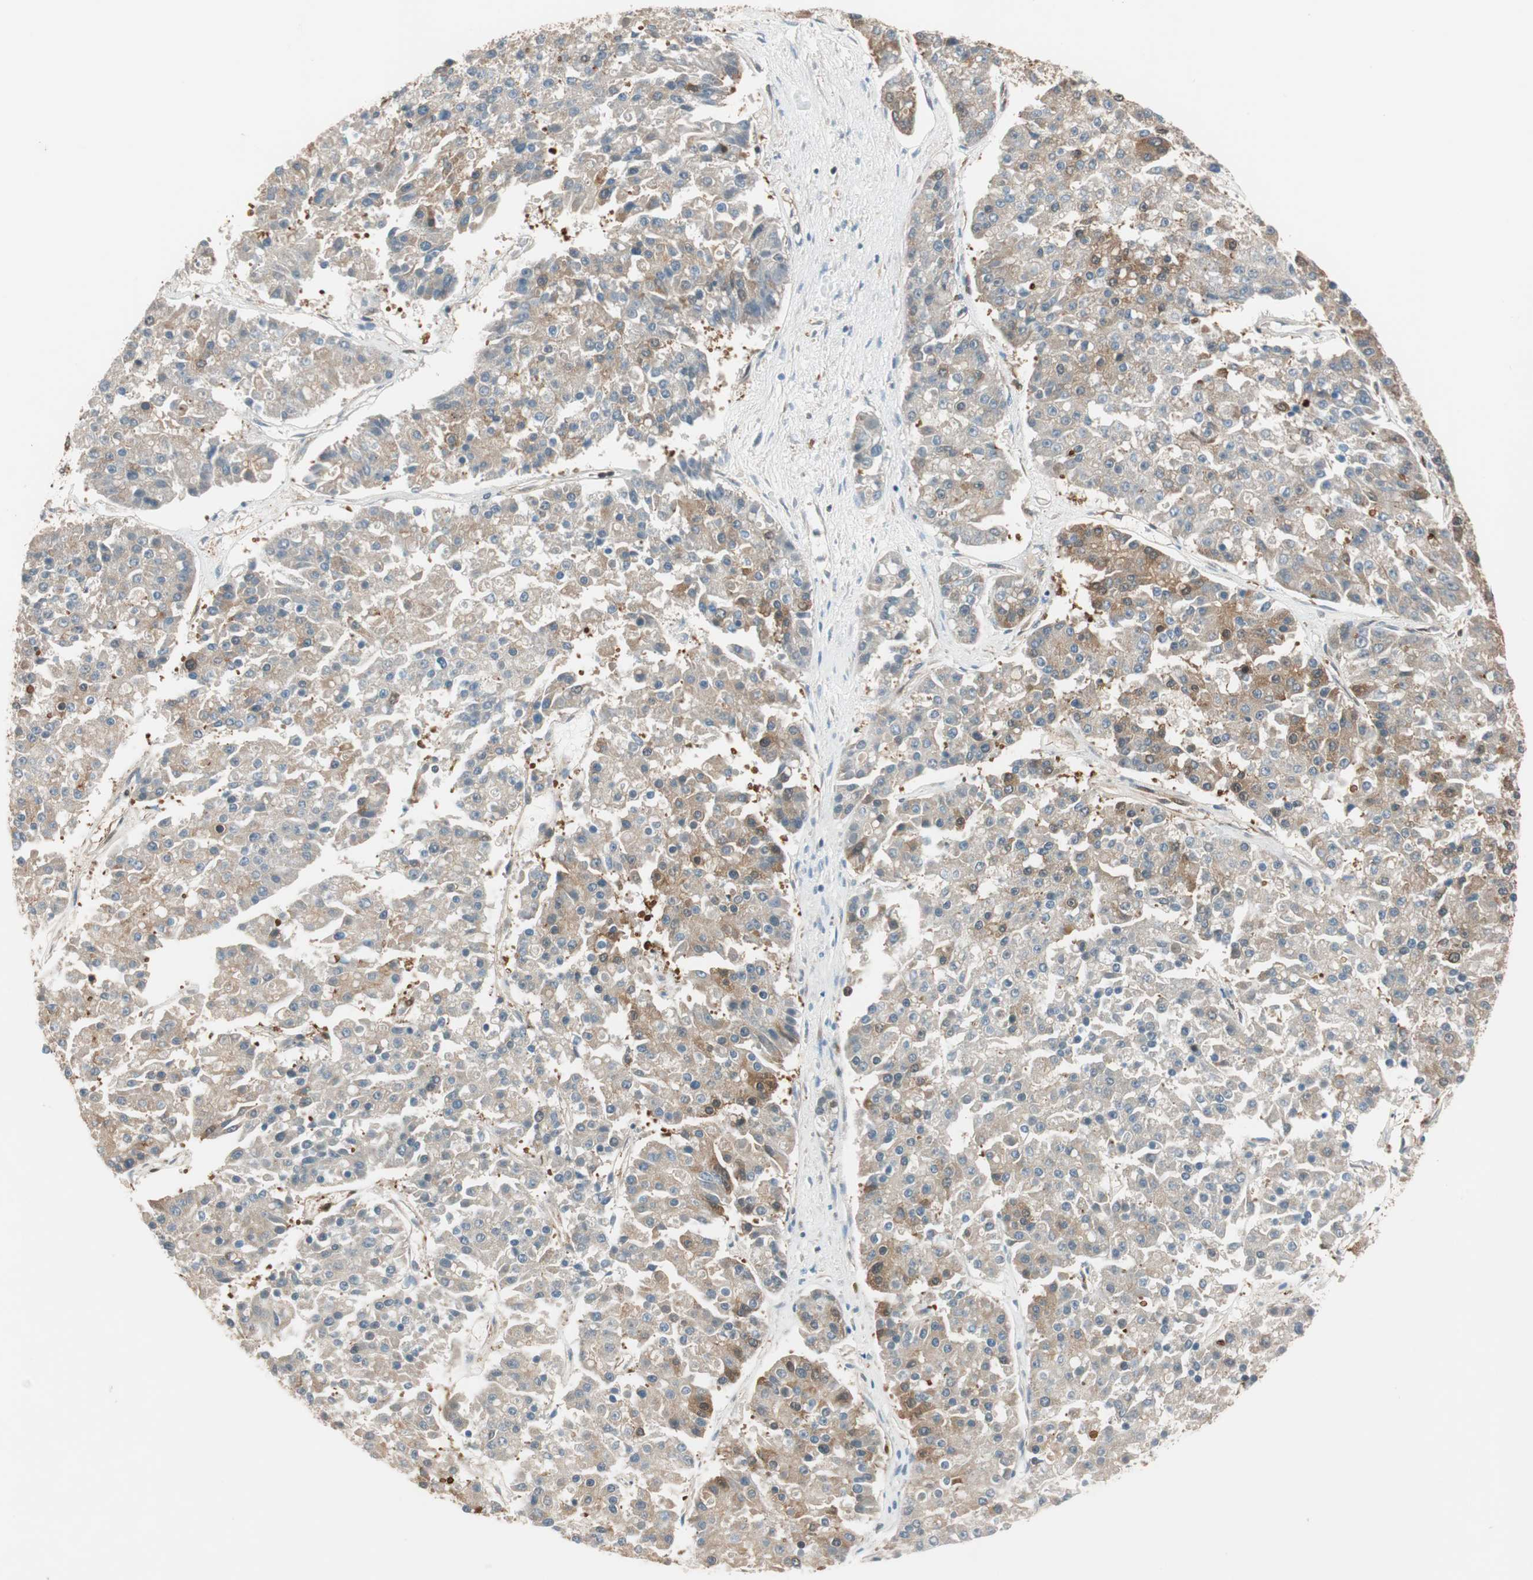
{"staining": {"intensity": "moderate", "quantity": ">75%", "location": "cytoplasmic/membranous"}, "tissue": "pancreatic cancer", "cell_type": "Tumor cells", "image_type": "cancer", "snomed": [{"axis": "morphology", "description": "Adenocarcinoma, NOS"}, {"axis": "topography", "description": "Pancreas"}], "caption": "Protein expression analysis of adenocarcinoma (pancreatic) reveals moderate cytoplasmic/membranous positivity in approximately >75% of tumor cells.", "gene": "WASL", "patient": {"sex": "male", "age": 50}}